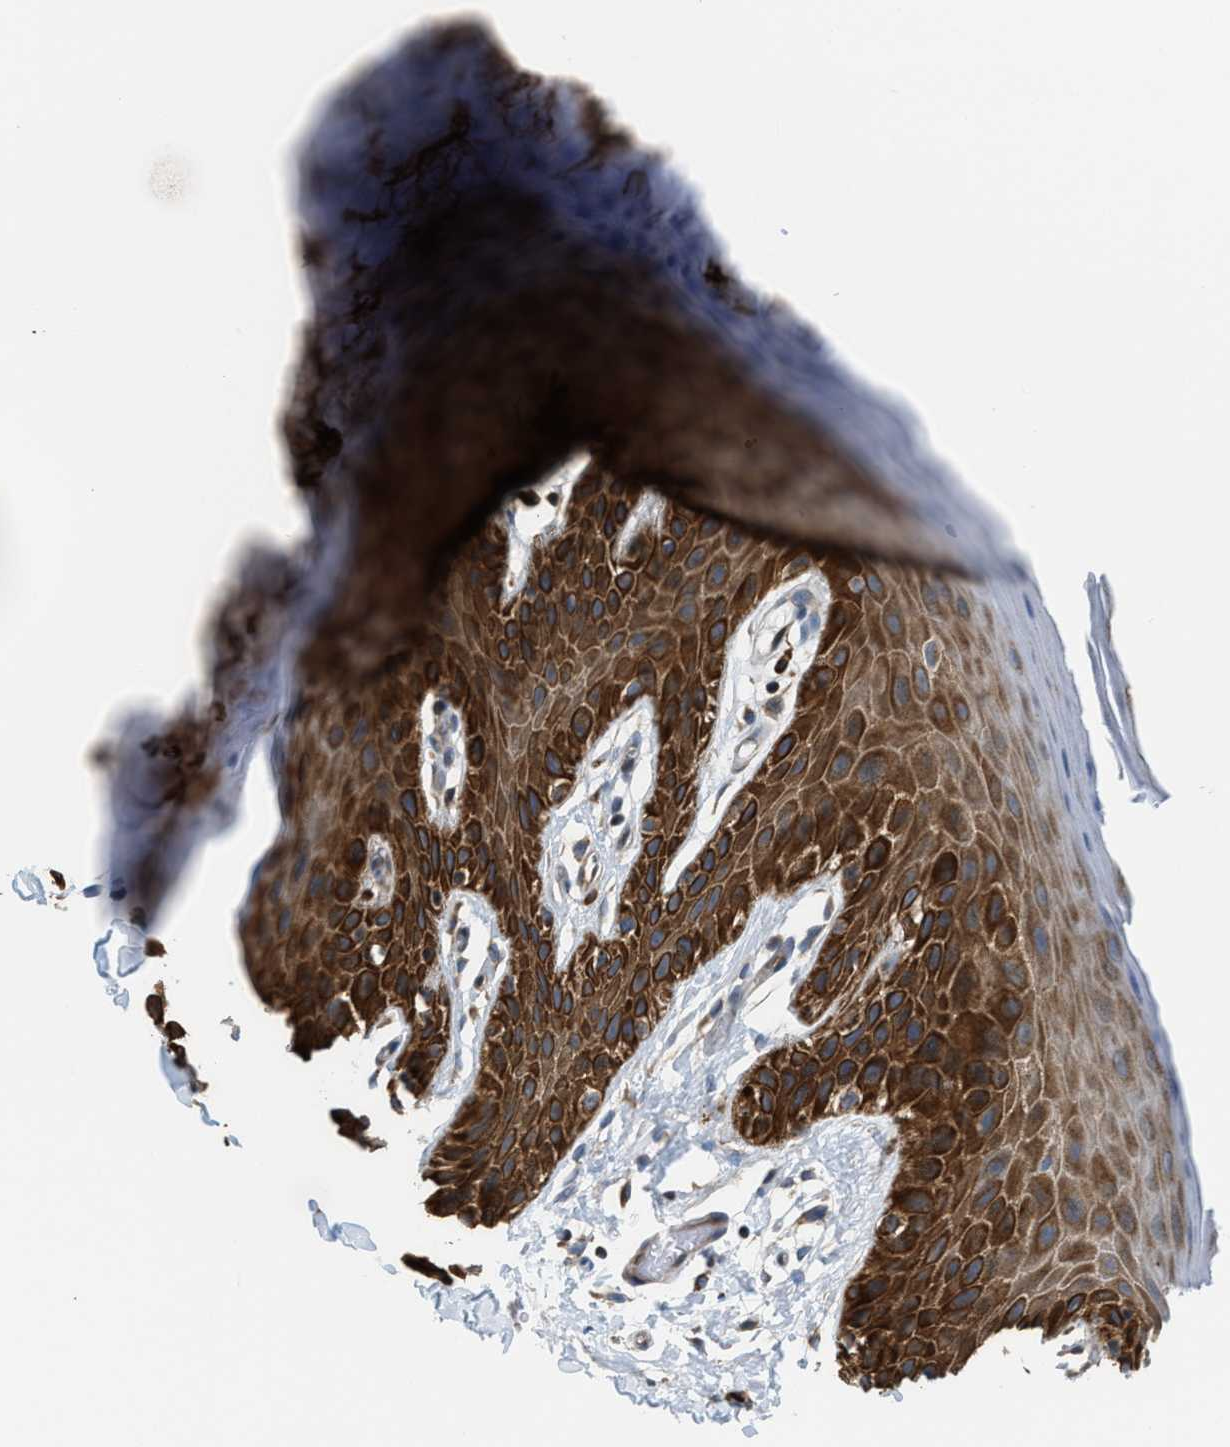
{"staining": {"intensity": "strong", "quantity": "25%-75%", "location": "cytoplasmic/membranous"}, "tissue": "skin", "cell_type": "Epidermal cells", "image_type": "normal", "snomed": [{"axis": "morphology", "description": "Normal tissue, NOS"}, {"axis": "topography", "description": "Anal"}], "caption": "Protein expression analysis of unremarkable skin demonstrates strong cytoplasmic/membranous staining in about 25%-75% of epidermal cells.", "gene": "PDCL", "patient": {"sex": "male", "age": 44}}